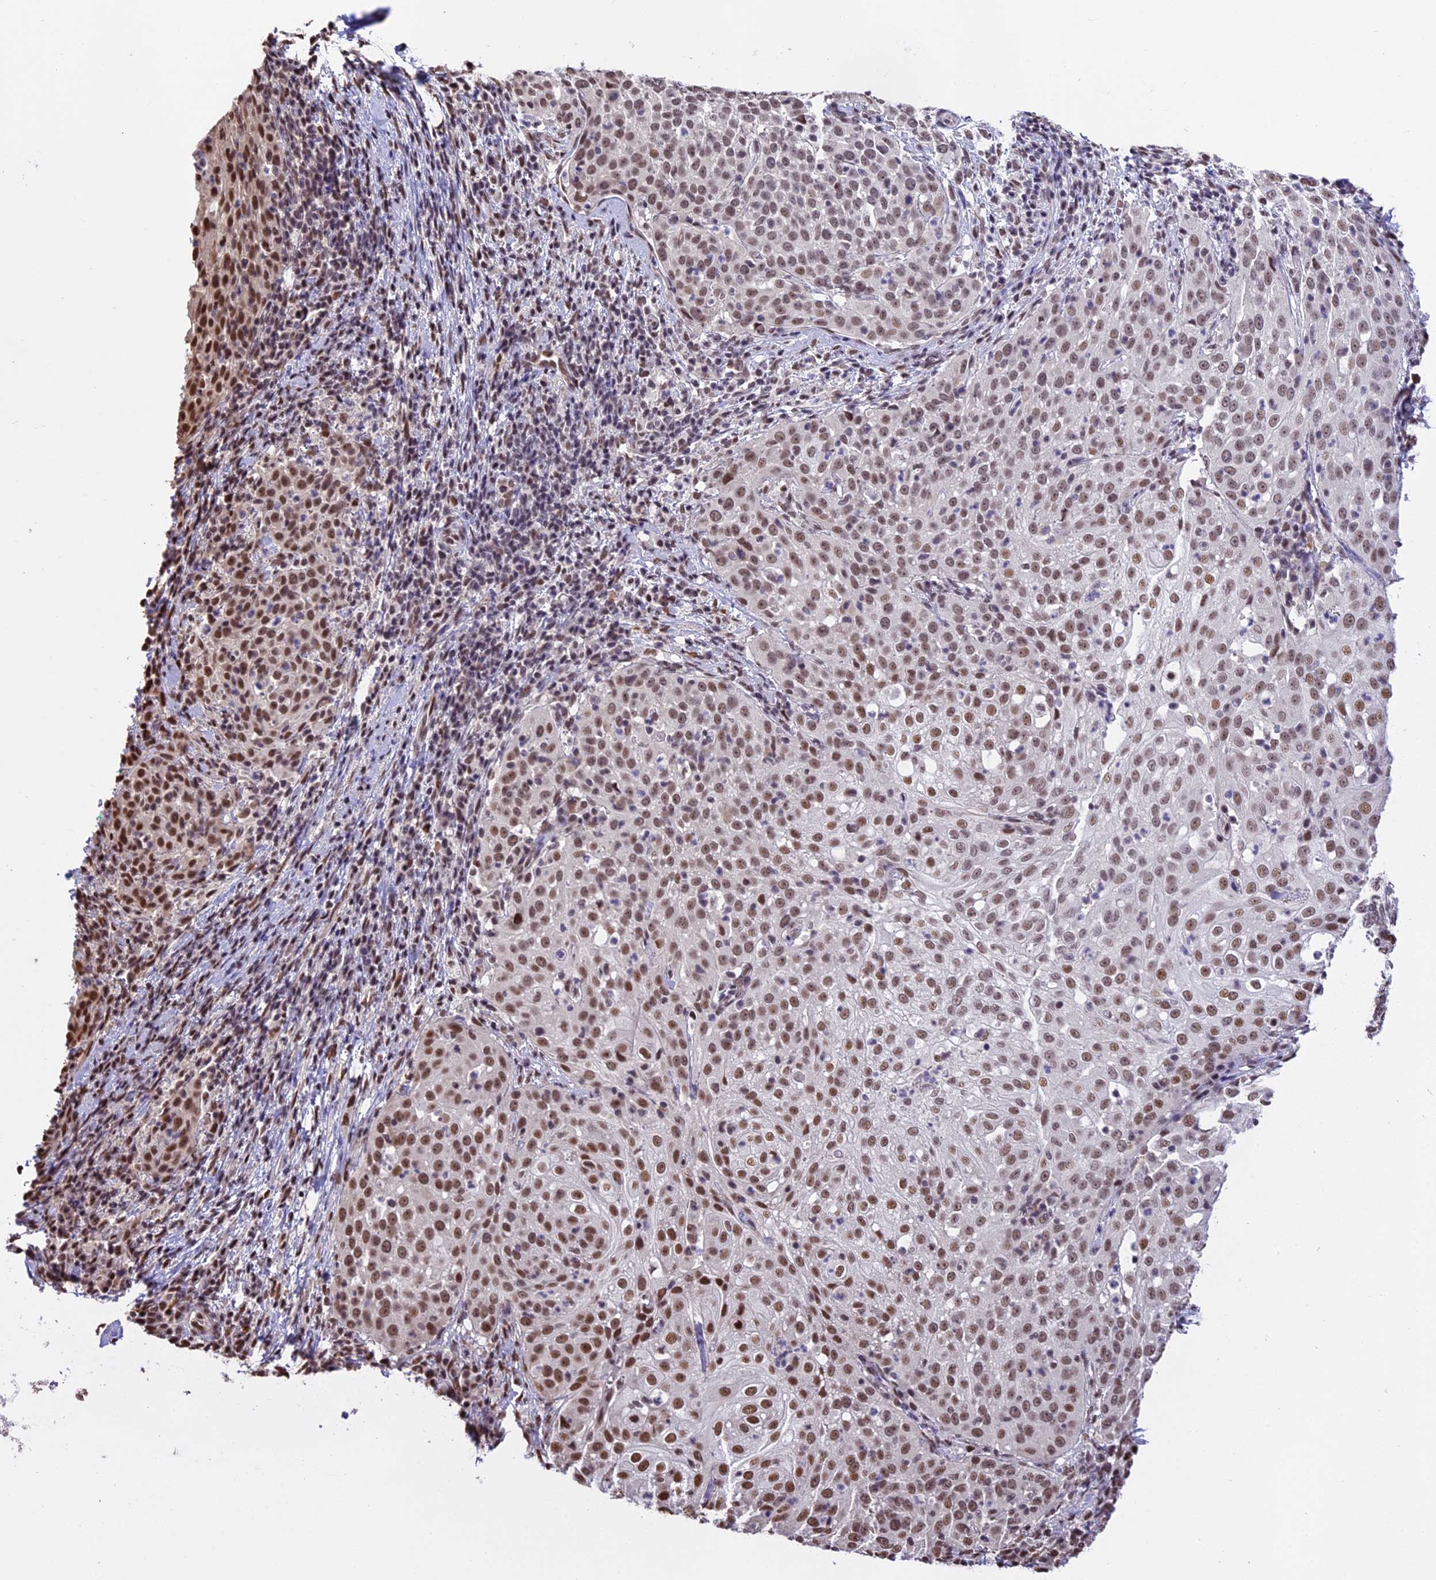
{"staining": {"intensity": "moderate", "quantity": ">75%", "location": "nuclear"}, "tissue": "cervical cancer", "cell_type": "Tumor cells", "image_type": "cancer", "snomed": [{"axis": "morphology", "description": "Squamous cell carcinoma, NOS"}, {"axis": "topography", "description": "Cervix"}], "caption": "This image exhibits immunohistochemistry staining of human cervical cancer (squamous cell carcinoma), with medium moderate nuclear expression in about >75% of tumor cells.", "gene": "POLR3E", "patient": {"sex": "female", "age": 57}}